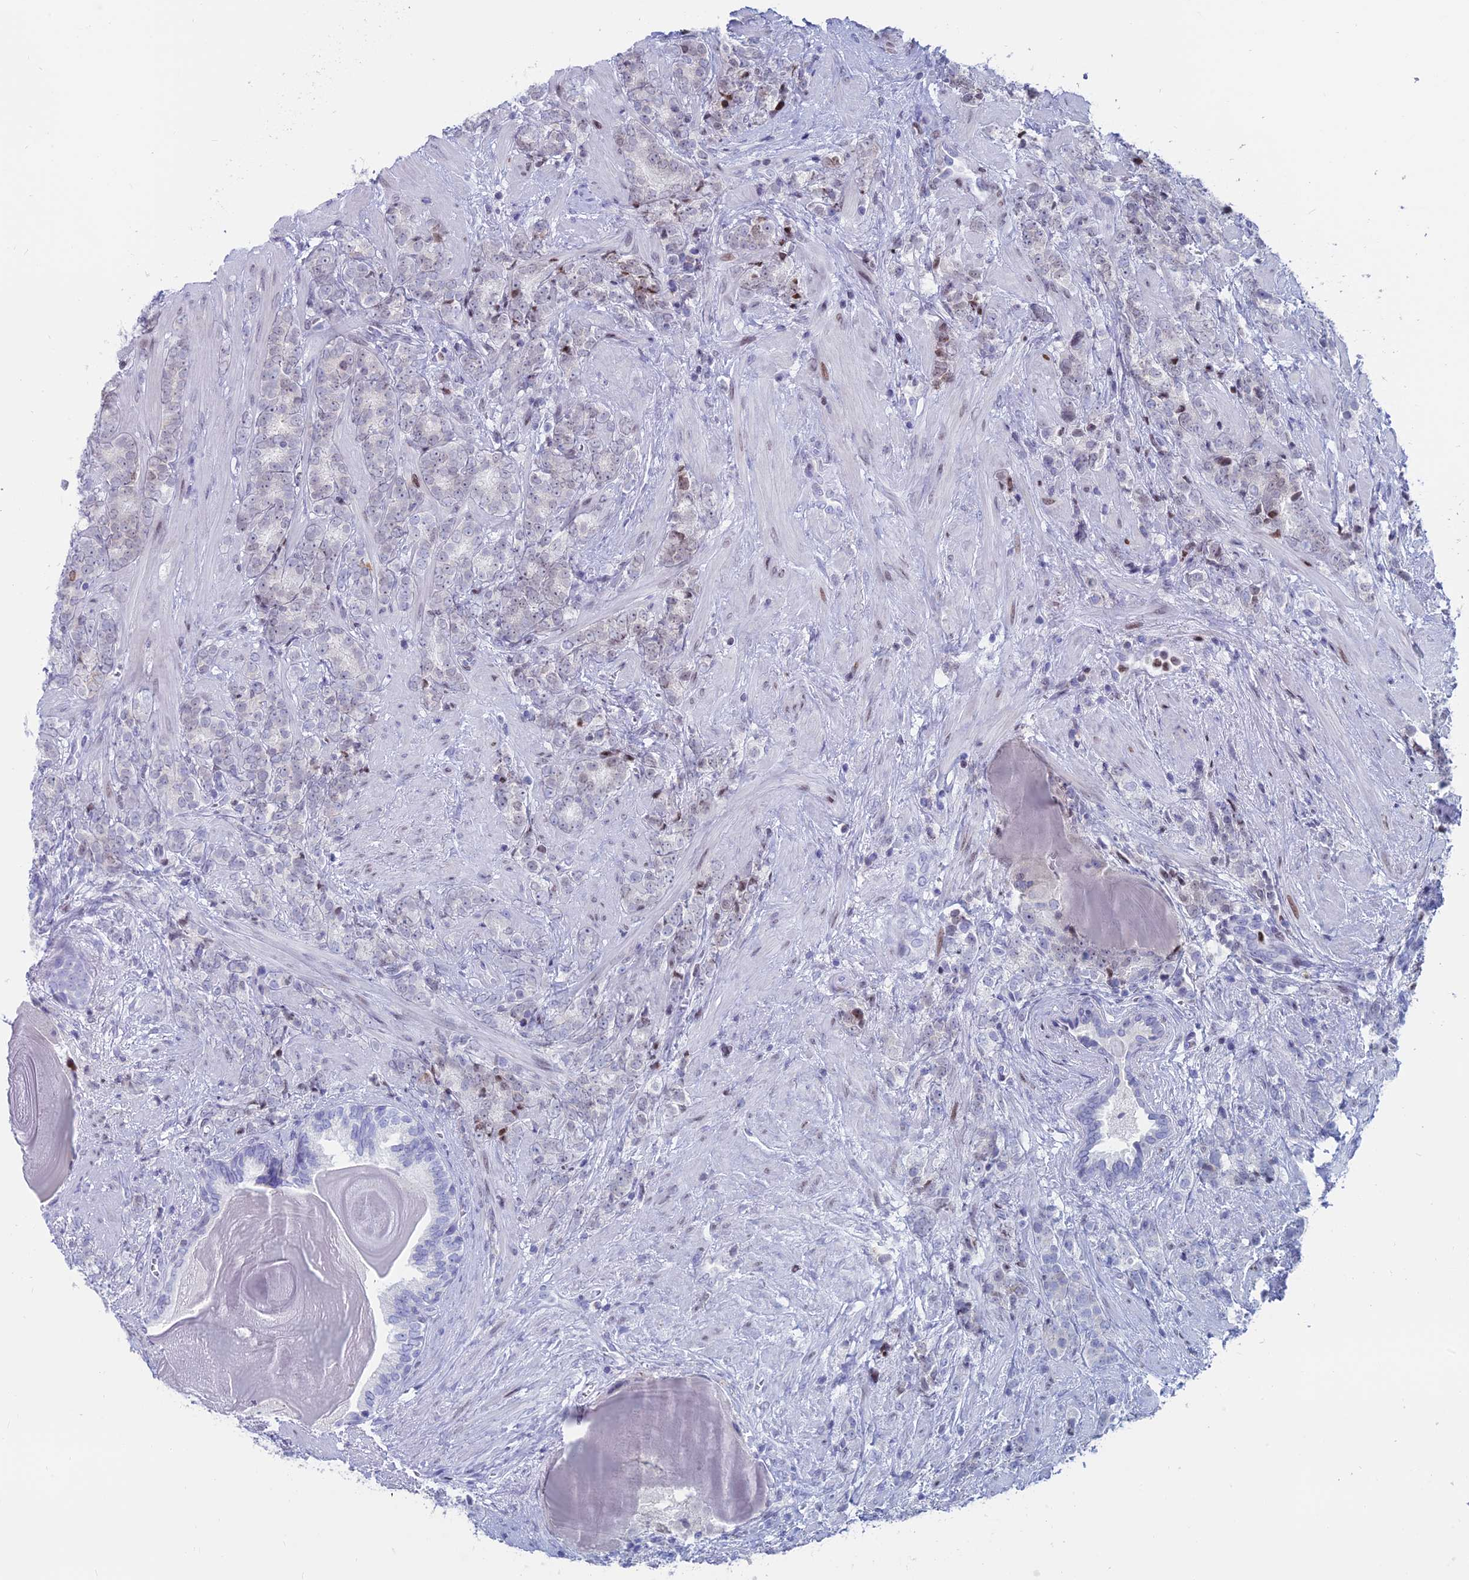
{"staining": {"intensity": "negative", "quantity": "none", "location": "none"}, "tissue": "prostate cancer", "cell_type": "Tumor cells", "image_type": "cancer", "snomed": [{"axis": "morphology", "description": "Adenocarcinoma, High grade"}, {"axis": "topography", "description": "Prostate"}], "caption": "The image exhibits no staining of tumor cells in prostate high-grade adenocarcinoma.", "gene": "CERS6", "patient": {"sex": "male", "age": 64}}